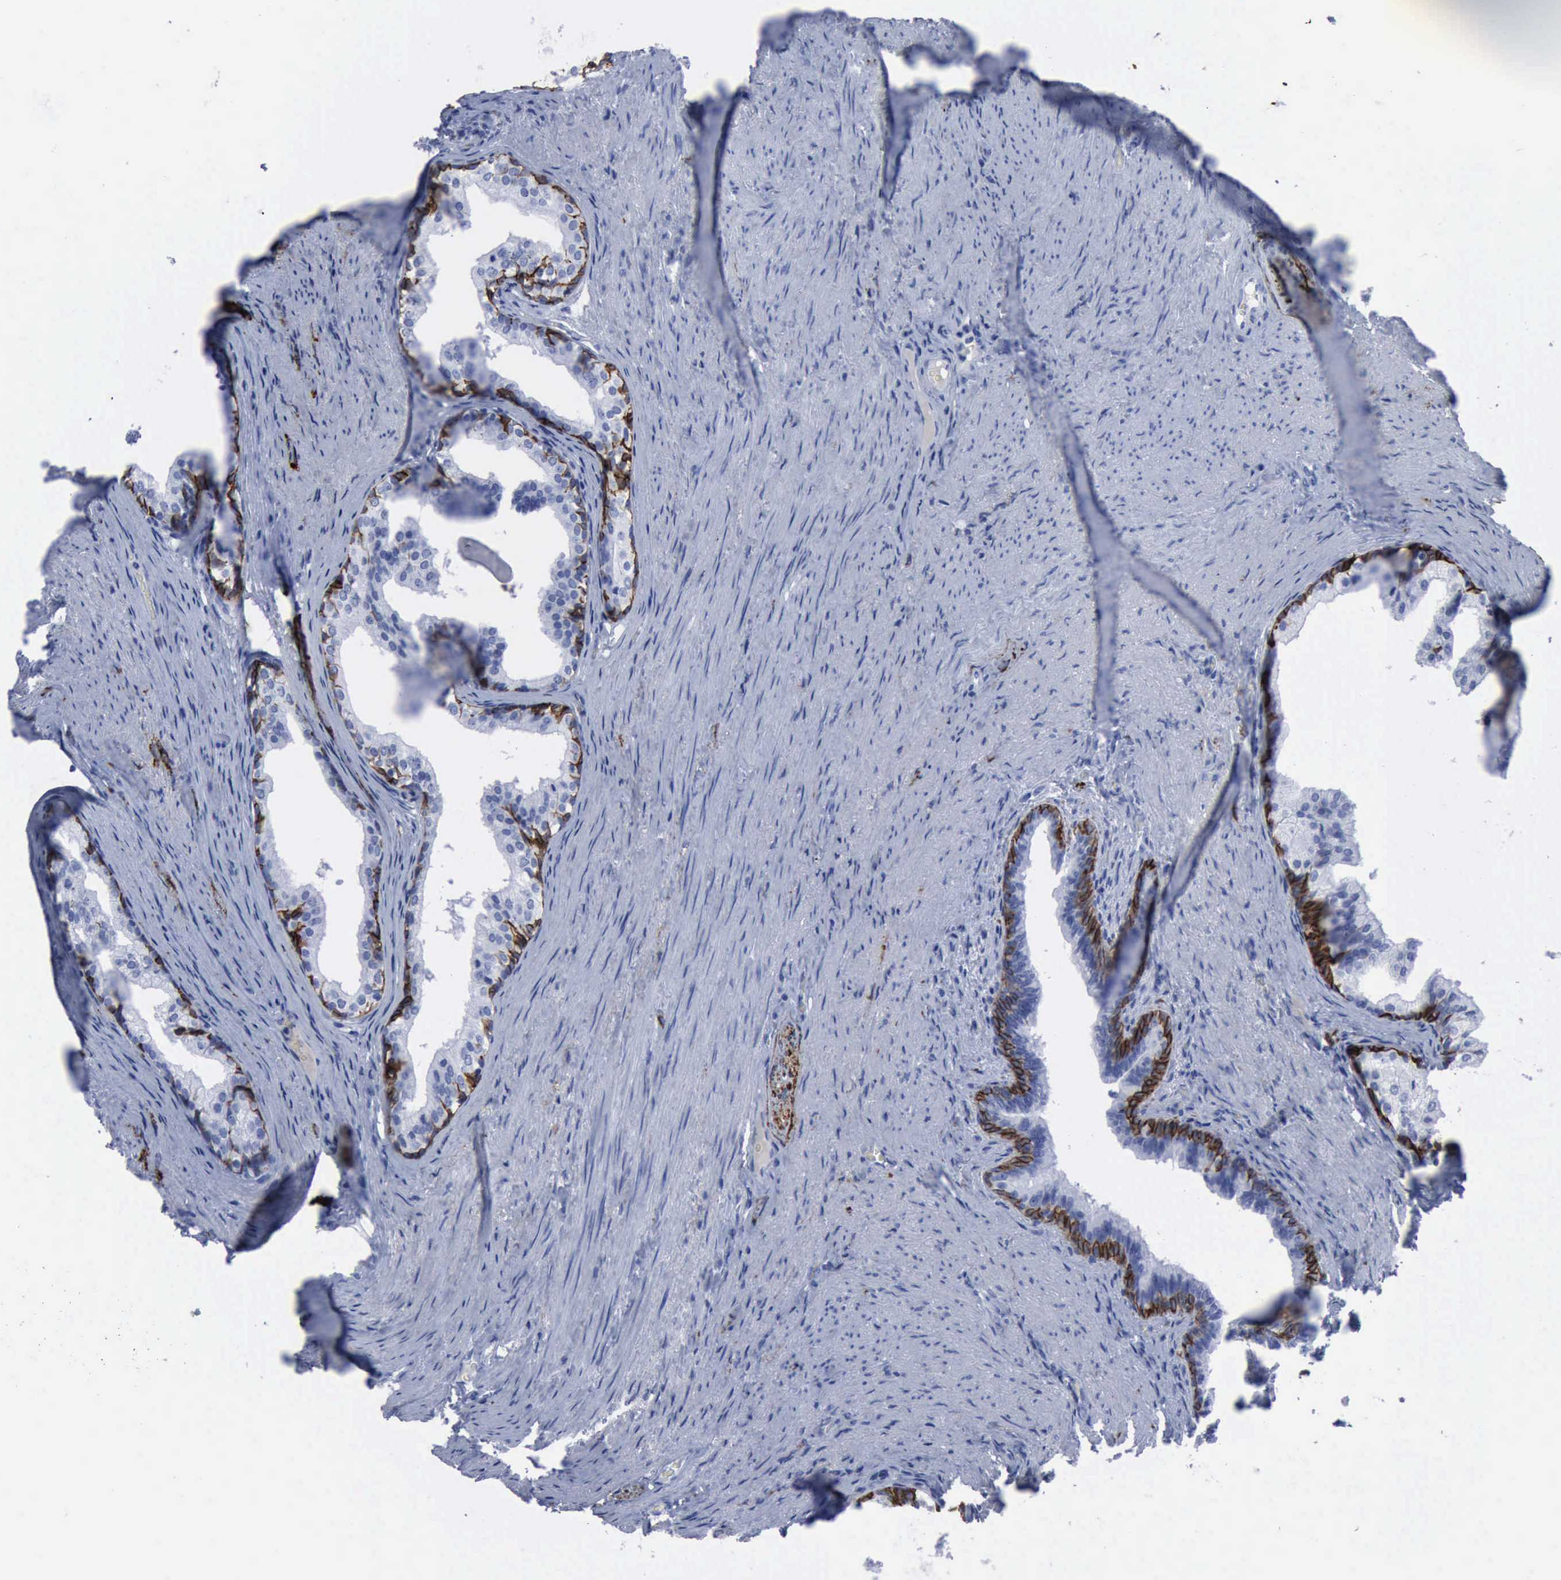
{"staining": {"intensity": "negative", "quantity": "none", "location": "none"}, "tissue": "prostate cancer", "cell_type": "Tumor cells", "image_type": "cancer", "snomed": [{"axis": "morphology", "description": "Adenocarcinoma, Medium grade"}, {"axis": "topography", "description": "Prostate"}], "caption": "This micrograph is of prostate cancer (medium-grade adenocarcinoma) stained with immunohistochemistry to label a protein in brown with the nuclei are counter-stained blue. There is no expression in tumor cells.", "gene": "NGFR", "patient": {"sex": "male", "age": 60}}